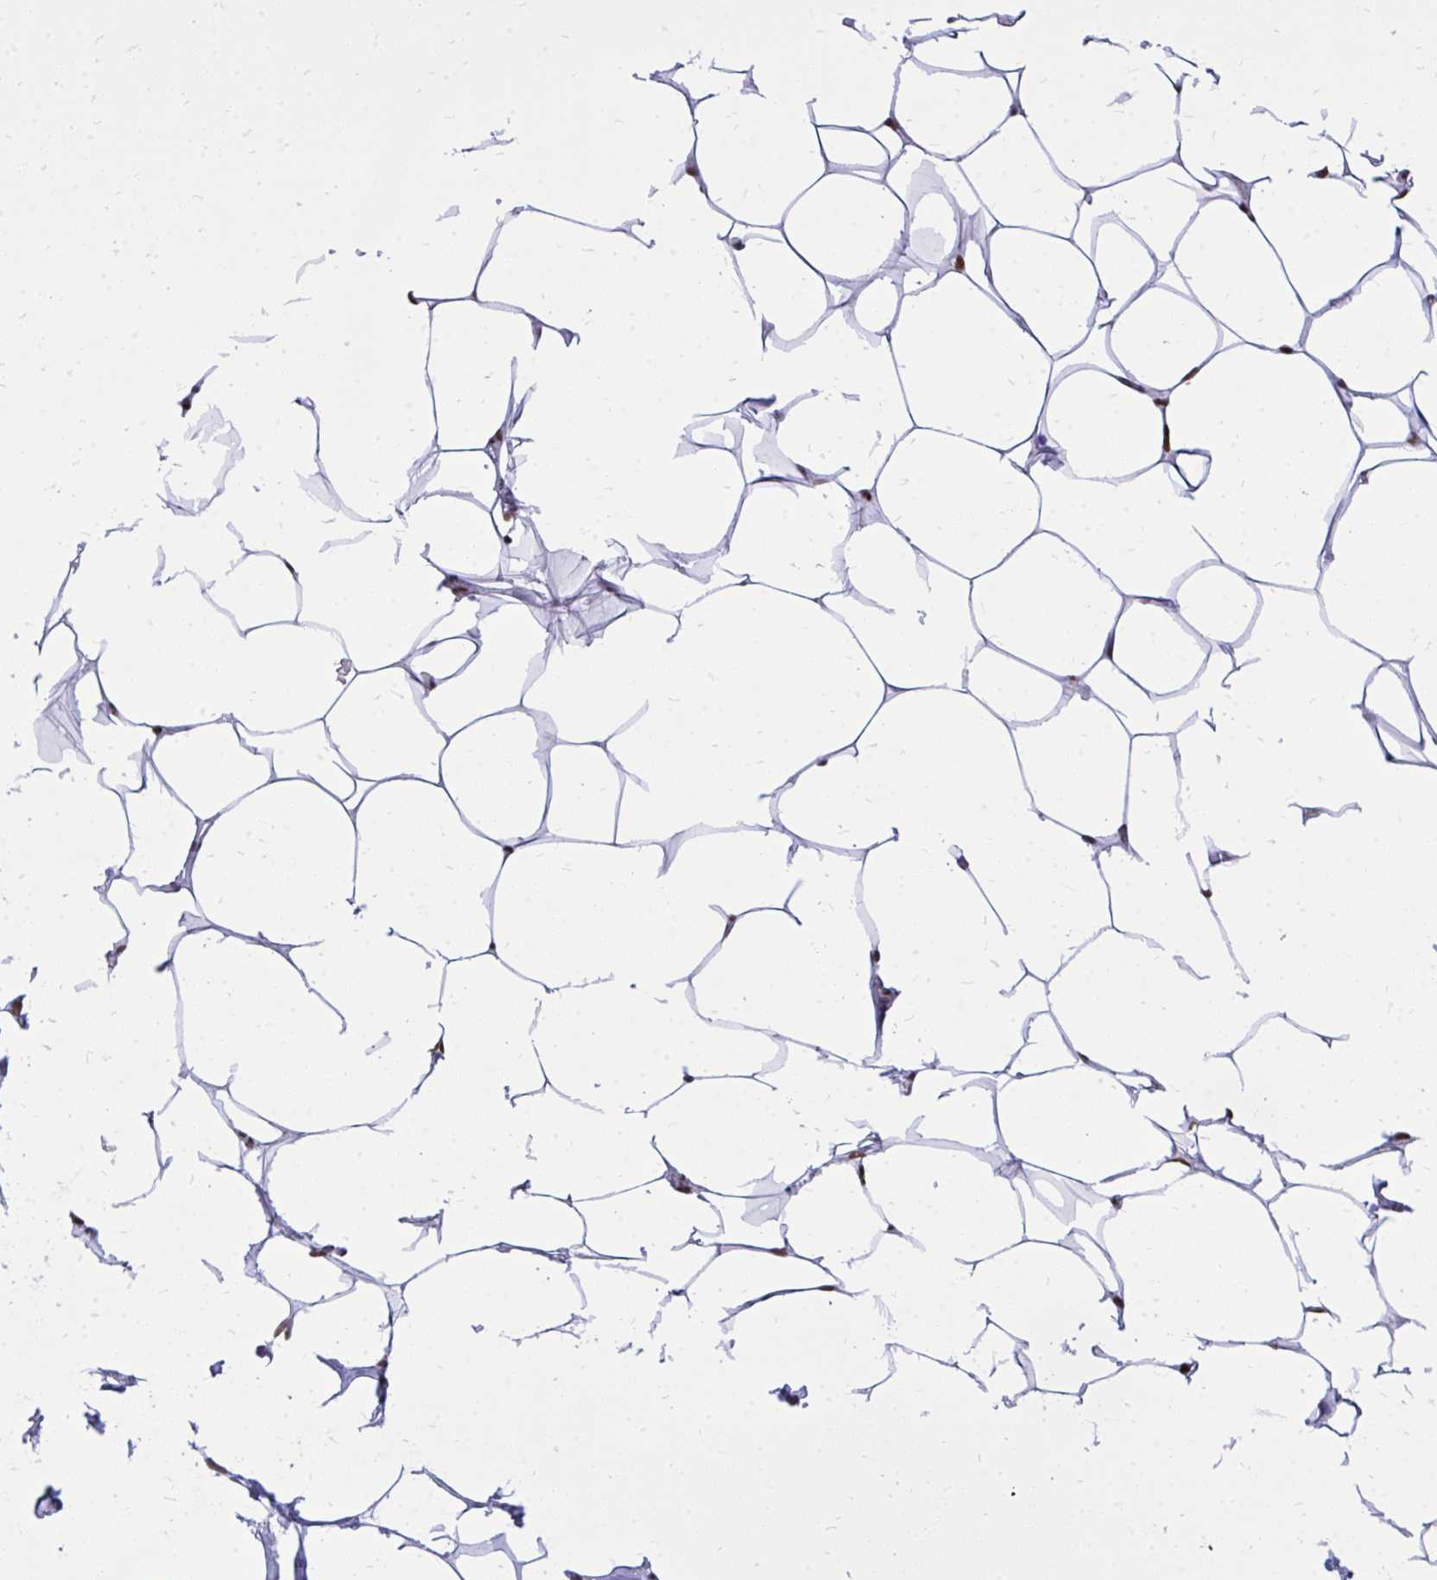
{"staining": {"intensity": "moderate", "quantity": "25%-75%", "location": "nuclear"}, "tissue": "breast", "cell_type": "Adipocytes", "image_type": "normal", "snomed": [{"axis": "morphology", "description": "Normal tissue, NOS"}, {"axis": "topography", "description": "Breast"}], "caption": "Moderate nuclear staining for a protein is appreciated in about 25%-75% of adipocytes of unremarkable breast using IHC.", "gene": "TBL1Y", "patient": {"sex": "female", "age": 27}}